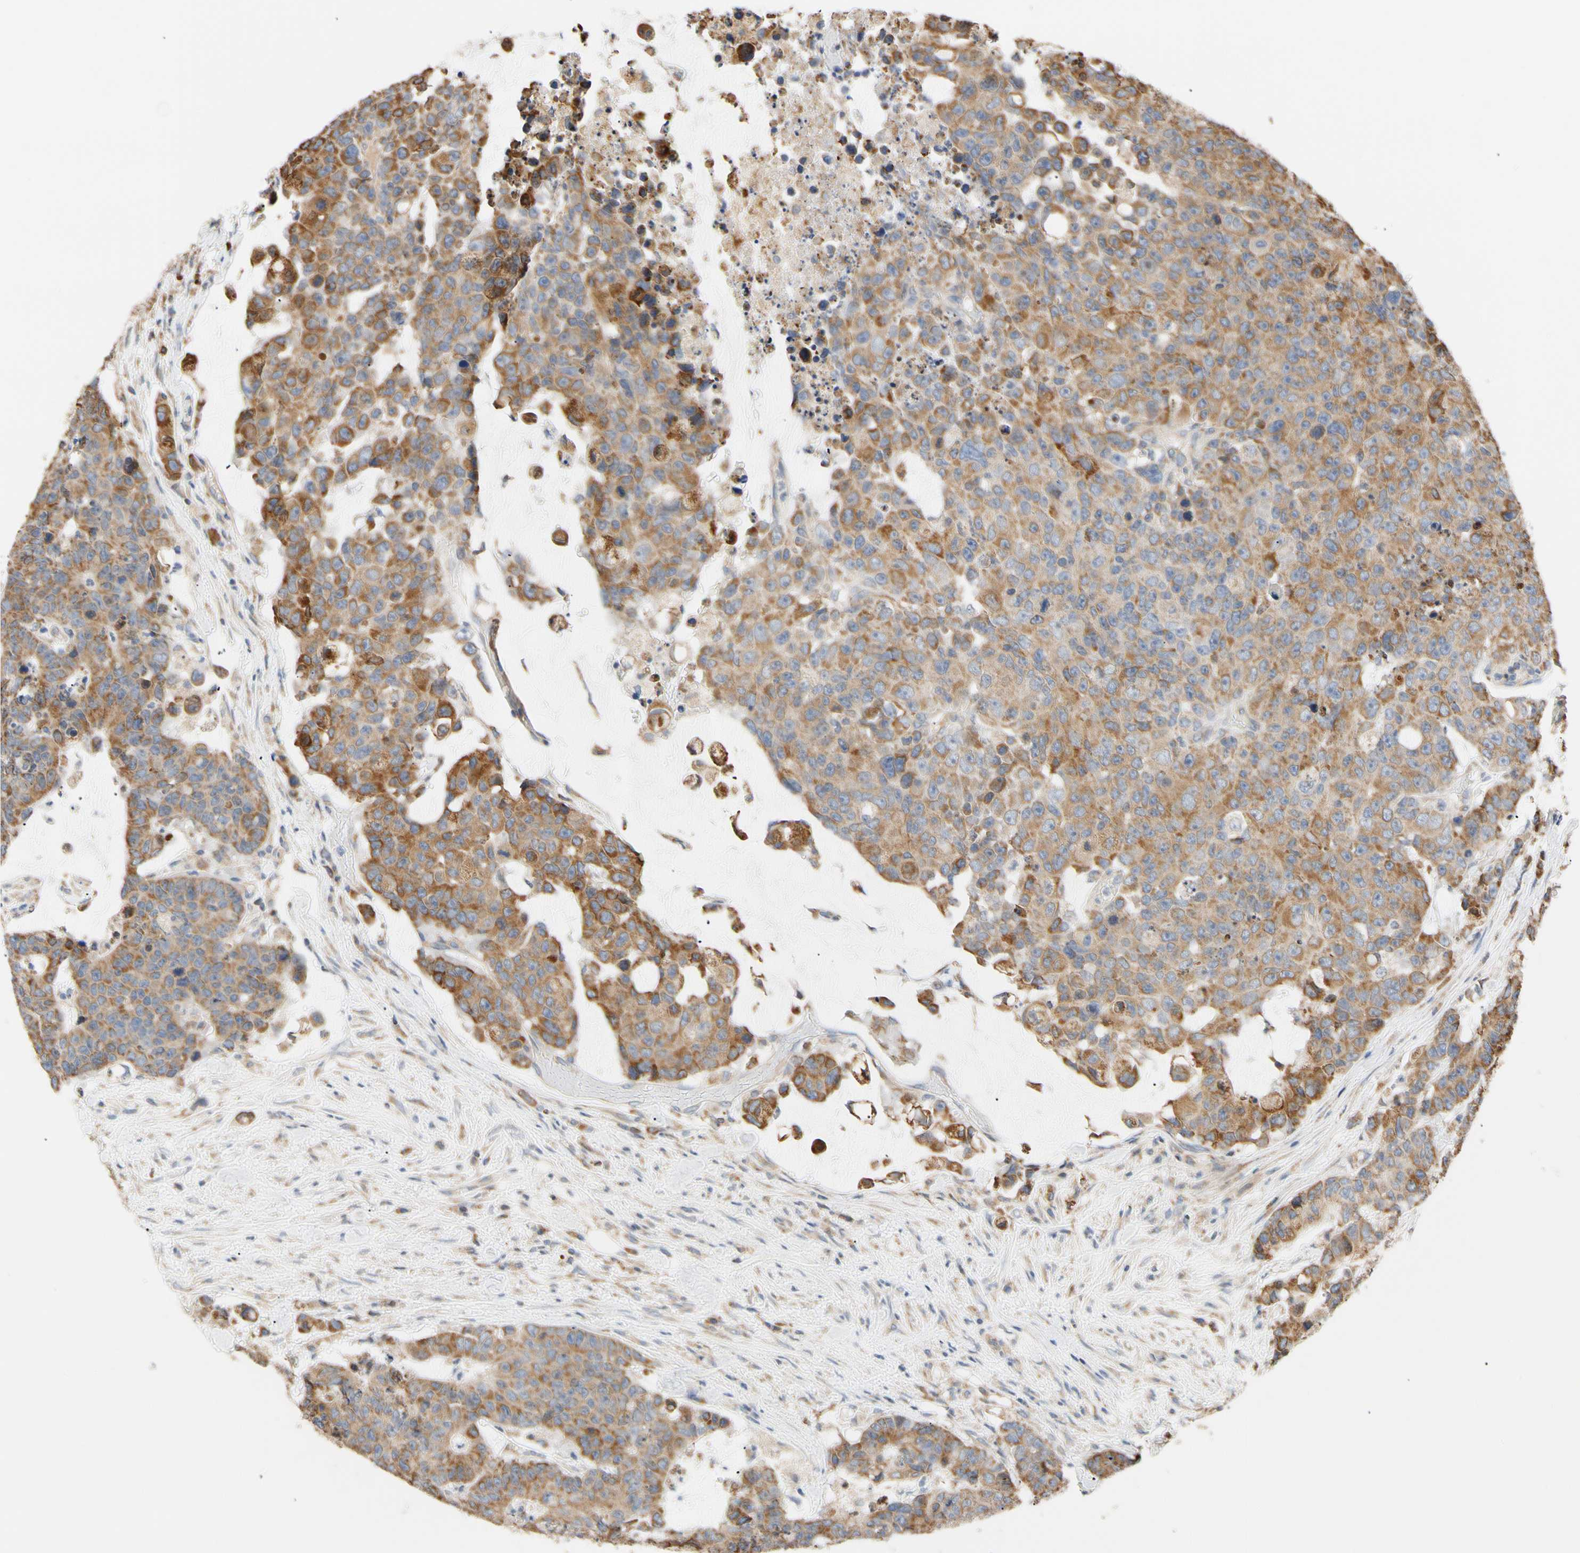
{"staining": {"intensity": "moderate", "quantity": ">75%", "location": "cytoplasmic/membranous"}, "tissue": "colorectal cancer", "cell_type": "Tumor cells", "image_type": "cancer", "snomed": [{"axis": "morphology", "description": "Adenocarcinoma, NOS"}, {"axis": "topography", "description": "Colon"}], "caption": "The immunohistochemical stain labels moderate cytoplasmic/membranous staining in tumor cells of adenocarcinoma (colorectal) tissue.", "gene": "PLGRKT", "patient": {"sex": "female", "age": 86}}